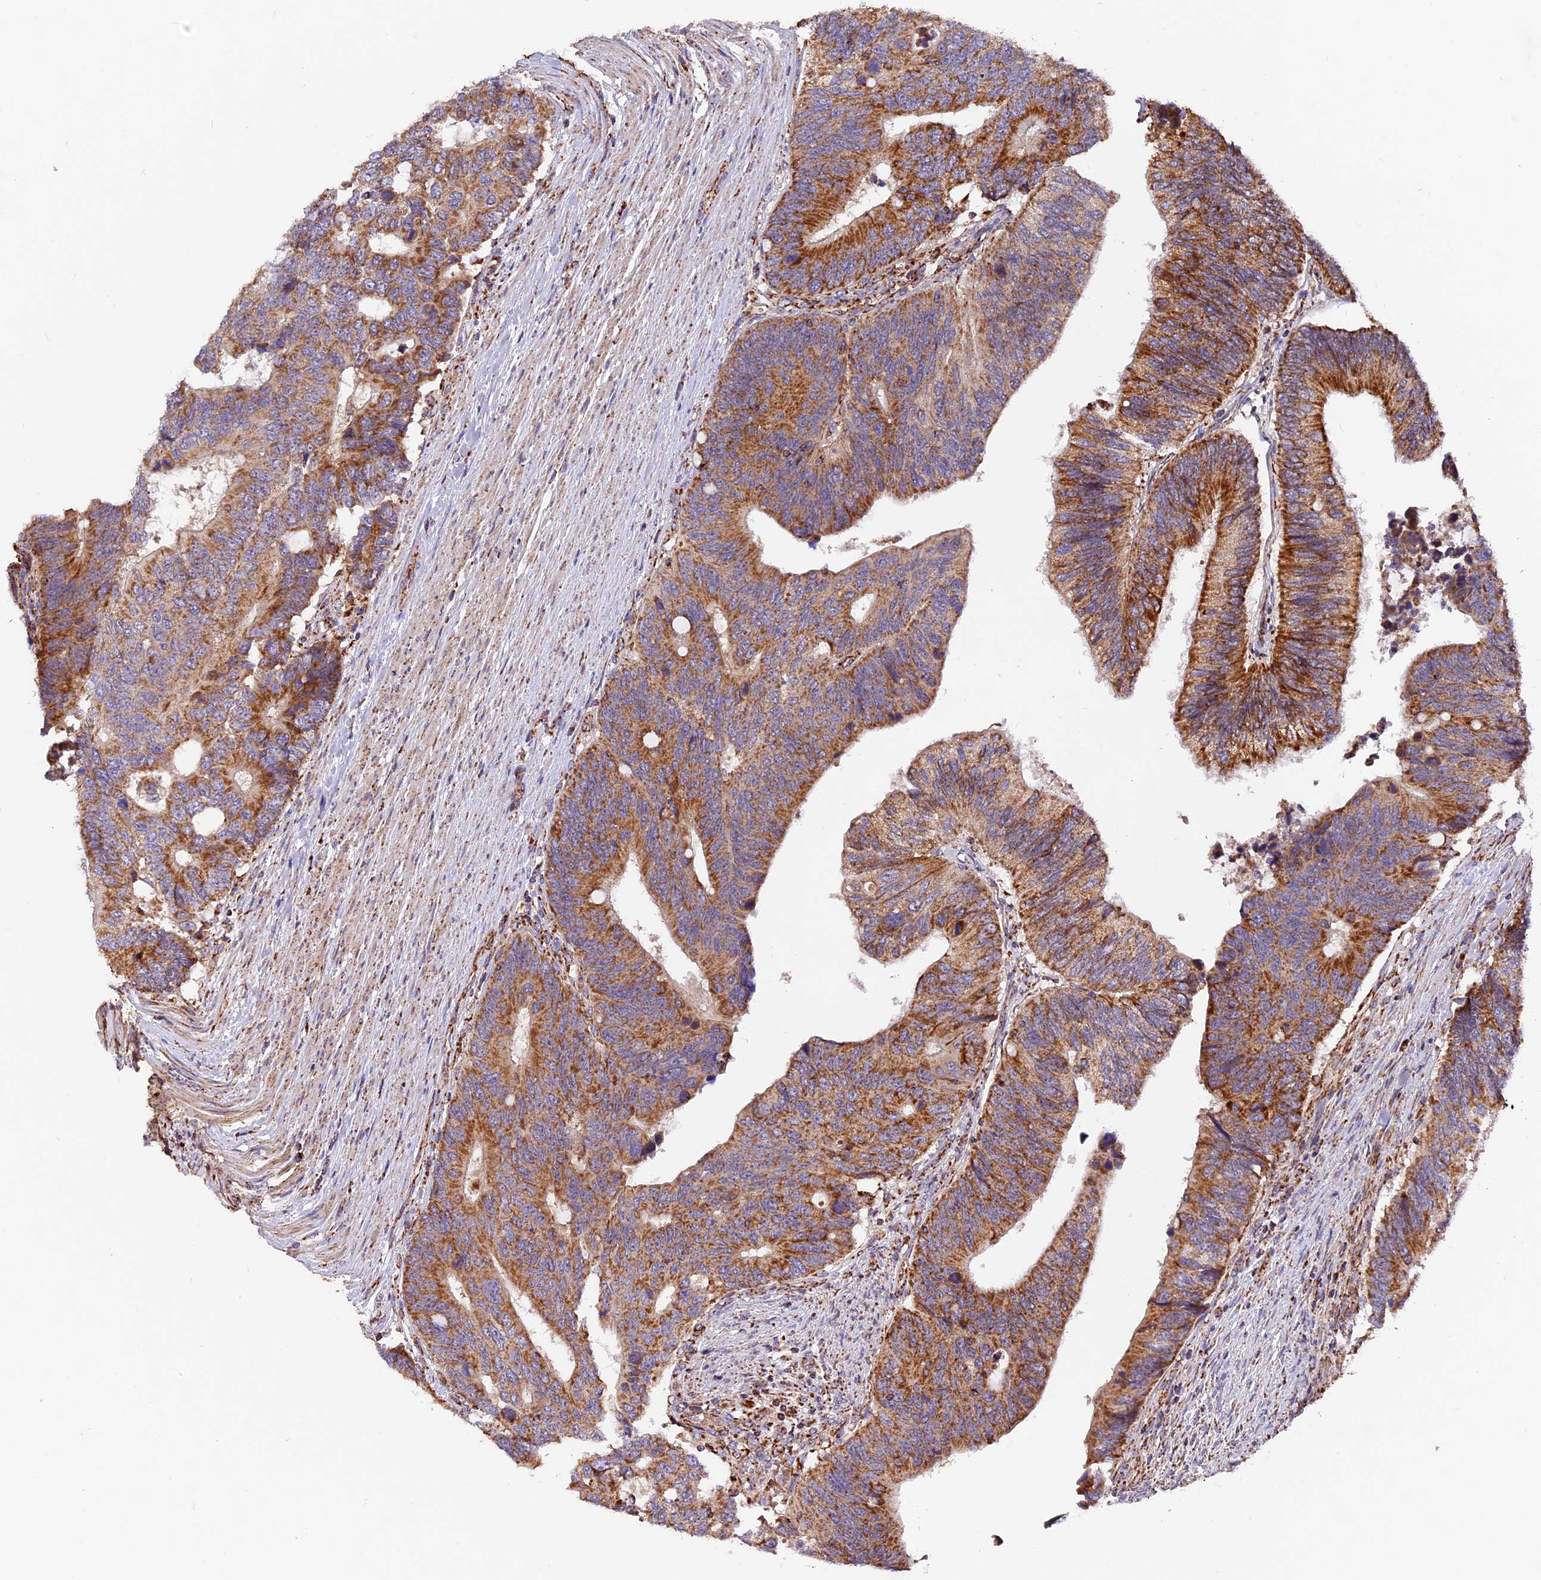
{"staining": {"intensity": "strong", "quantity": ">75%", "location": "cytoplasmic/membranous"}, "tissue": "colorectal cancer", "cell_type": "Tumor cells", "image_type": "cancer", "snomed": [{"axis": "morphology", "description": "Adenocarcinoma, NOS"}, {"axis": "topography", "description": "Colon"}], "caption": "Tumor cells reveal strong cytoplasmic/membranous staining in approximately >75% of cells in colorectal adenocarcinoma. (Brightfield microscopy of DAB IHC at high magnification).", "gene": "NDUFA8", "patient": {"sex": "male", "age": 87}}